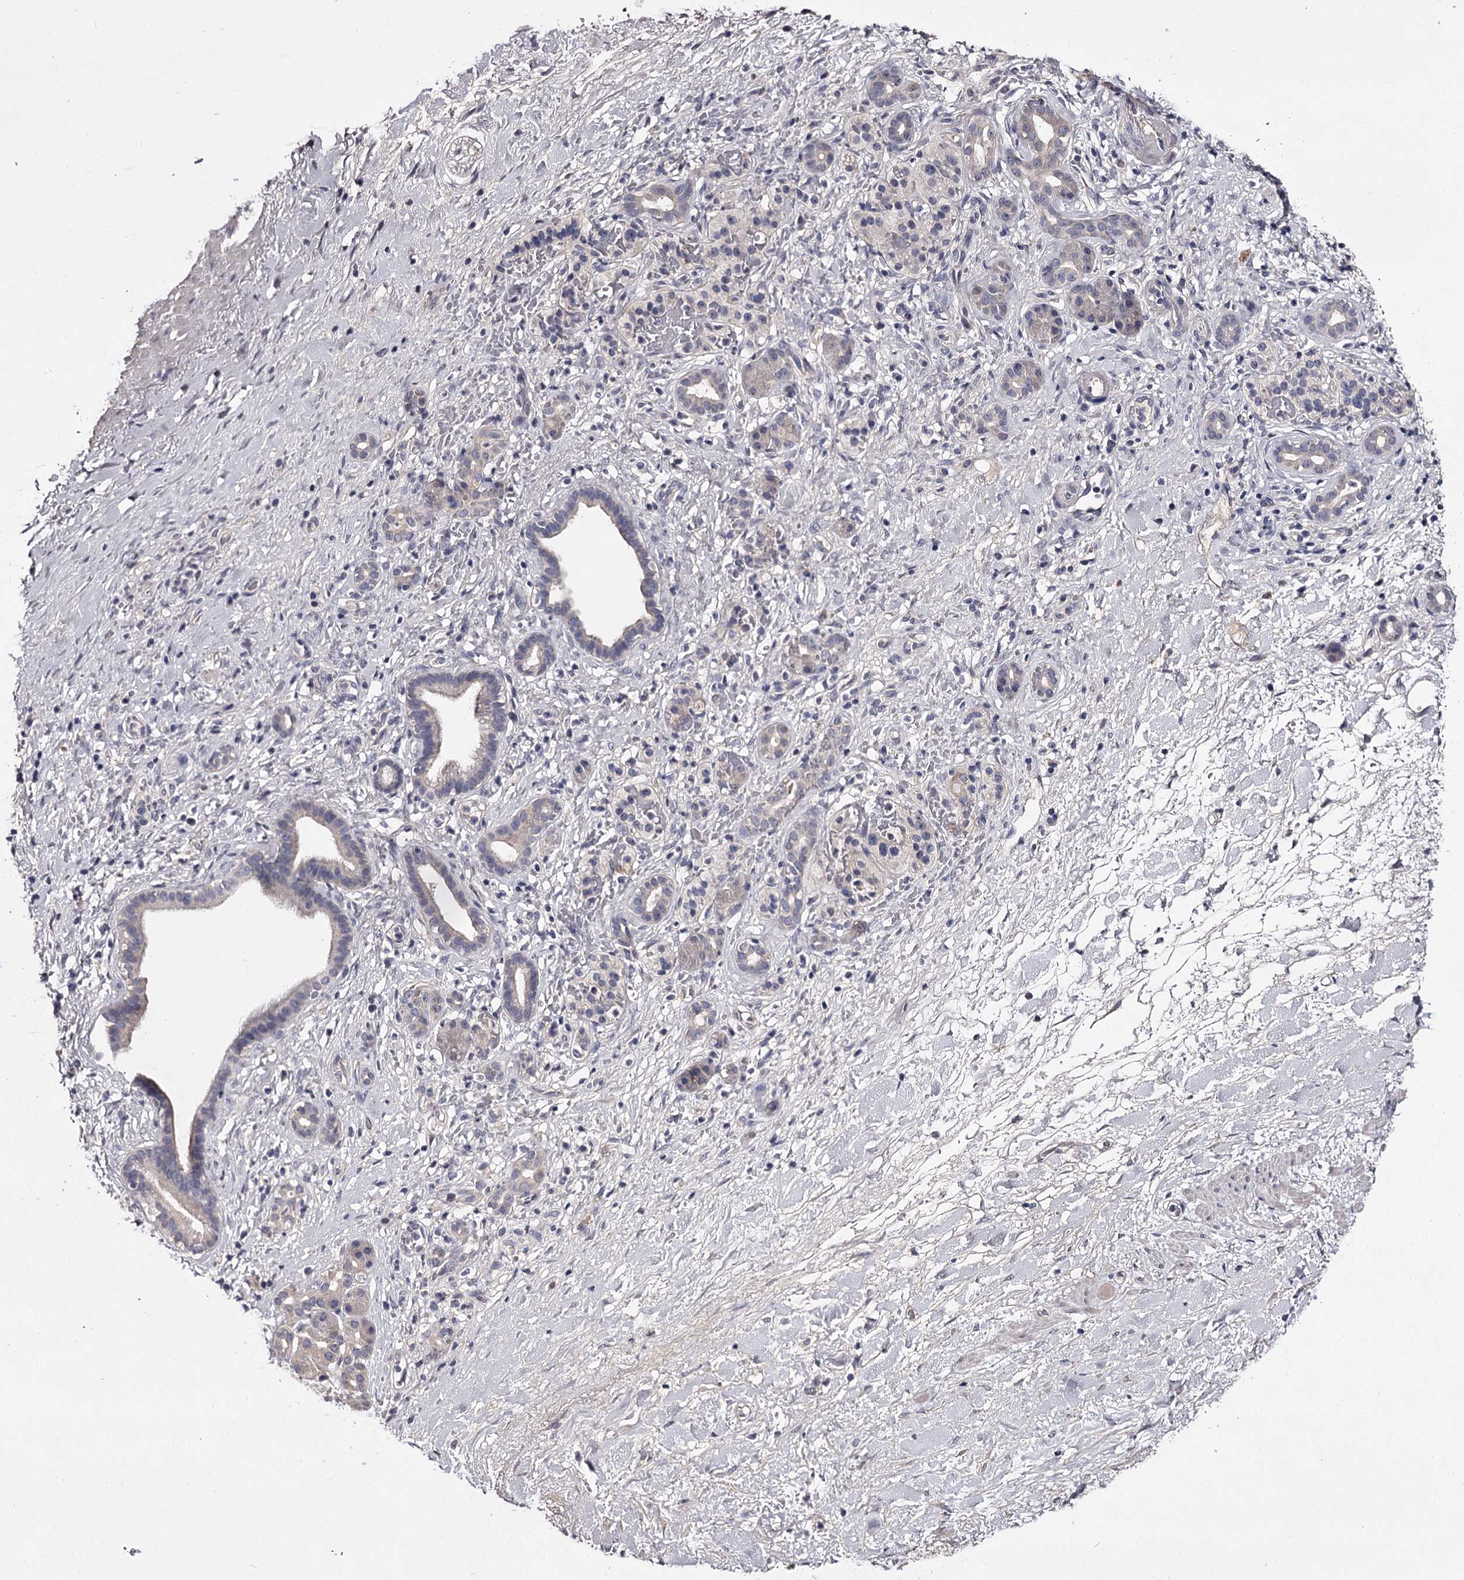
{"staining": {"intensity": "negative", "quantity": "none", "location": "none"}, "tissue": "pancreatic cancer", "cell_type": "Tumor cells", "image_type": "cancer", "snomed": [{"axis": "morphology", "description": "Normal tissue, NOS"}, {"axis": "morphology", "description": "Adenocarcinoma, NOS"}, {"axis": "topography", "description": "Pancreas"}, {"axis": "topography", "description": "Peripheral nerve tissue"}], "caption": "DAB (3,3'-diaminobenzidine) immunohistochemical staining of pancreatic adenocarcinoma exhibits no significant expression in tumor cells. The staining is performed using DAB (3,3'-diaminobenzidine) brown chromogen with nuclei counter-stained in using hematoxylin.", "gene": "PRM2", "patient": {"sex": "female", "age": 77}}